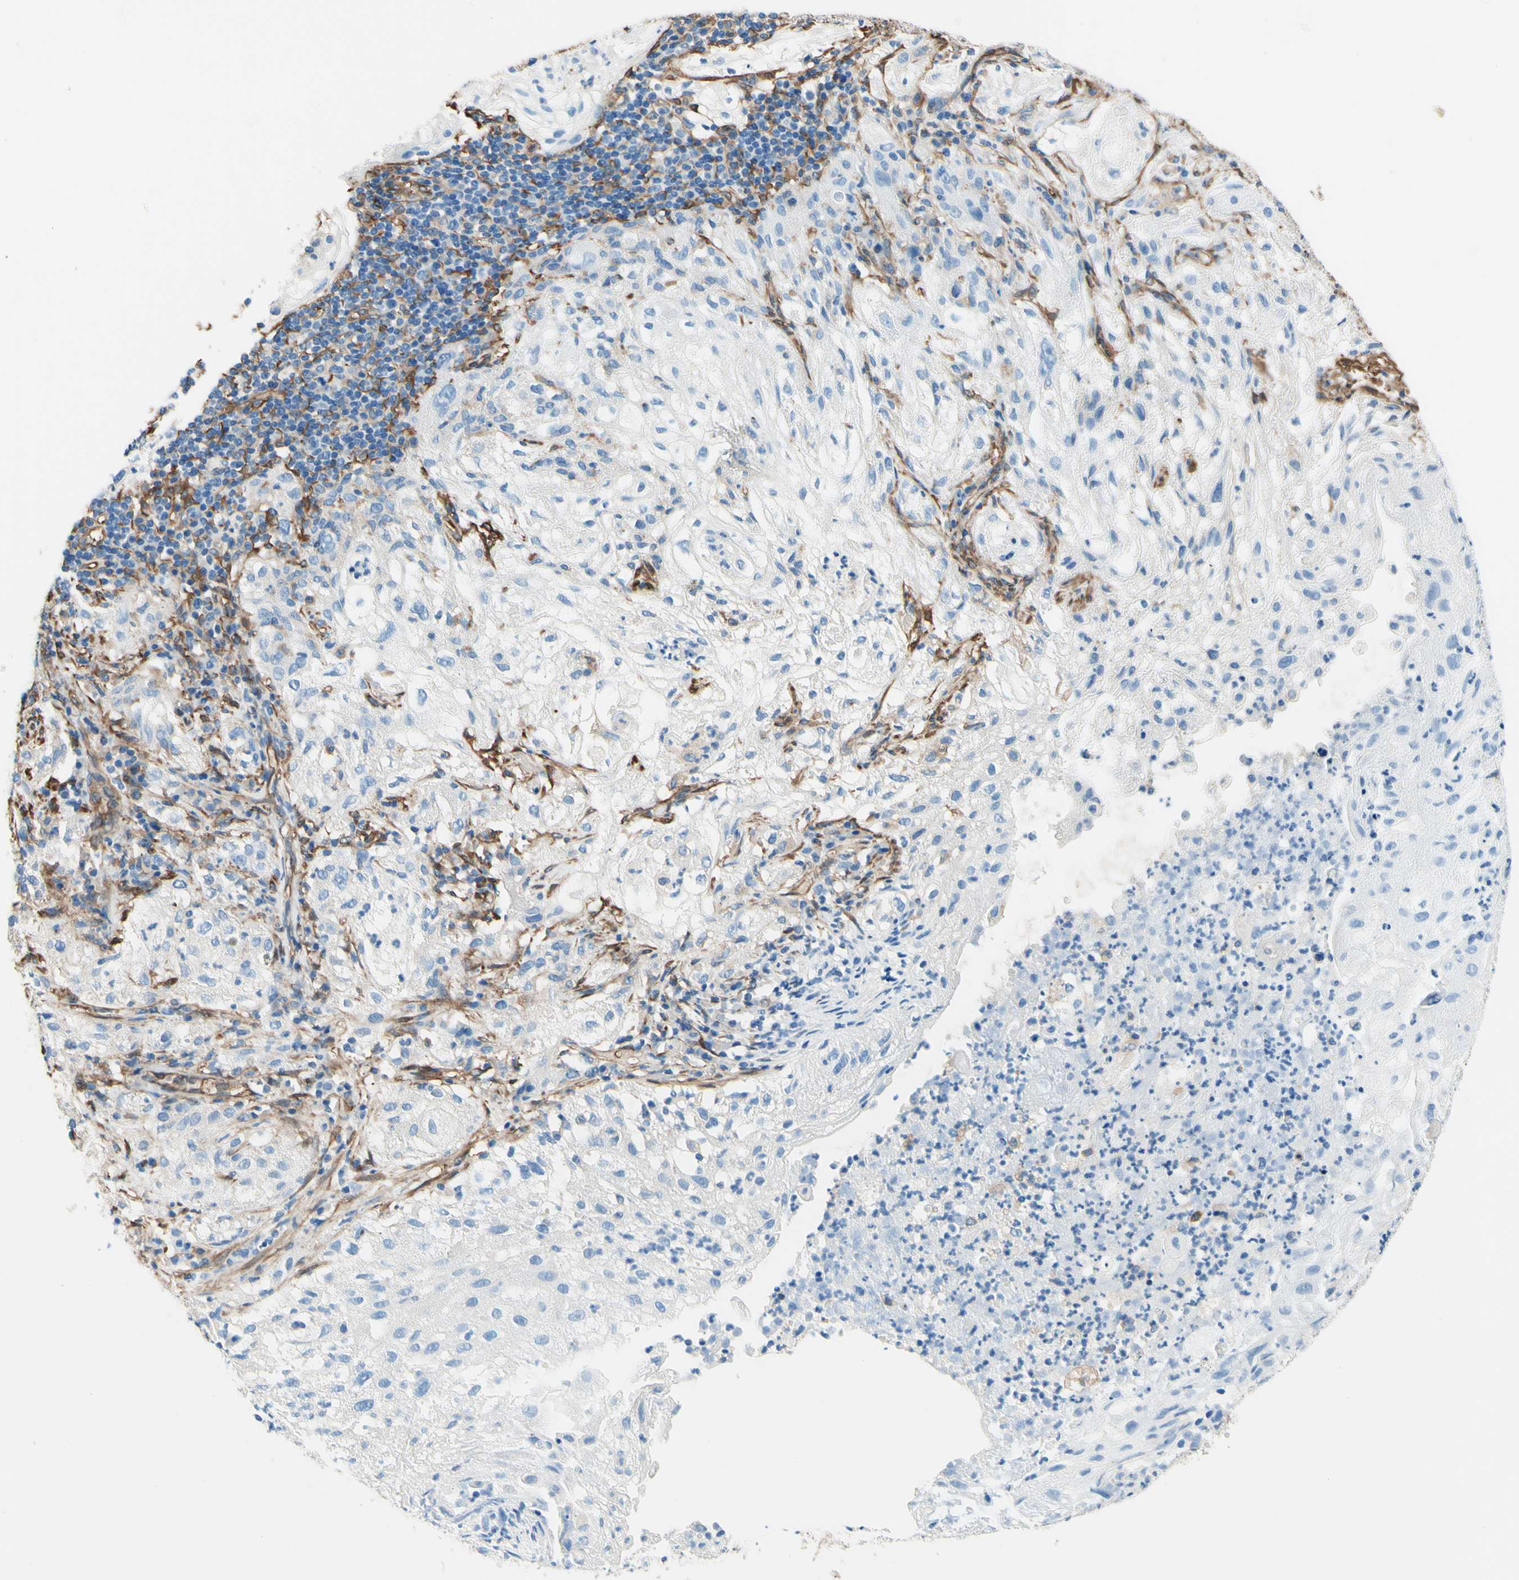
{"staining": {"intensity": "negative", "quantity": "none", "location": "none"}, "tissue": "lung cancer", "cell_type": "Tumor cells", "image_type": "cancer", "snomed": [{"axis": "morphology", "description": "Inflammation, NOS"}, {"axis": "morphology", "description": "Squamous cell carcinoma, NOS"}, {"axis": "topography", "description": "Lymph node"}, {"axis": "topography", "description": "Soft tissue"}, {"axis": "topography", "description": "Lung"}], "caption": "Micrograph shows no significant protein expression in tumor cells of lung squamous cell carcinoma.", "gene": "DPYSL3", "patient": {"sex": "male", "age": 66}}